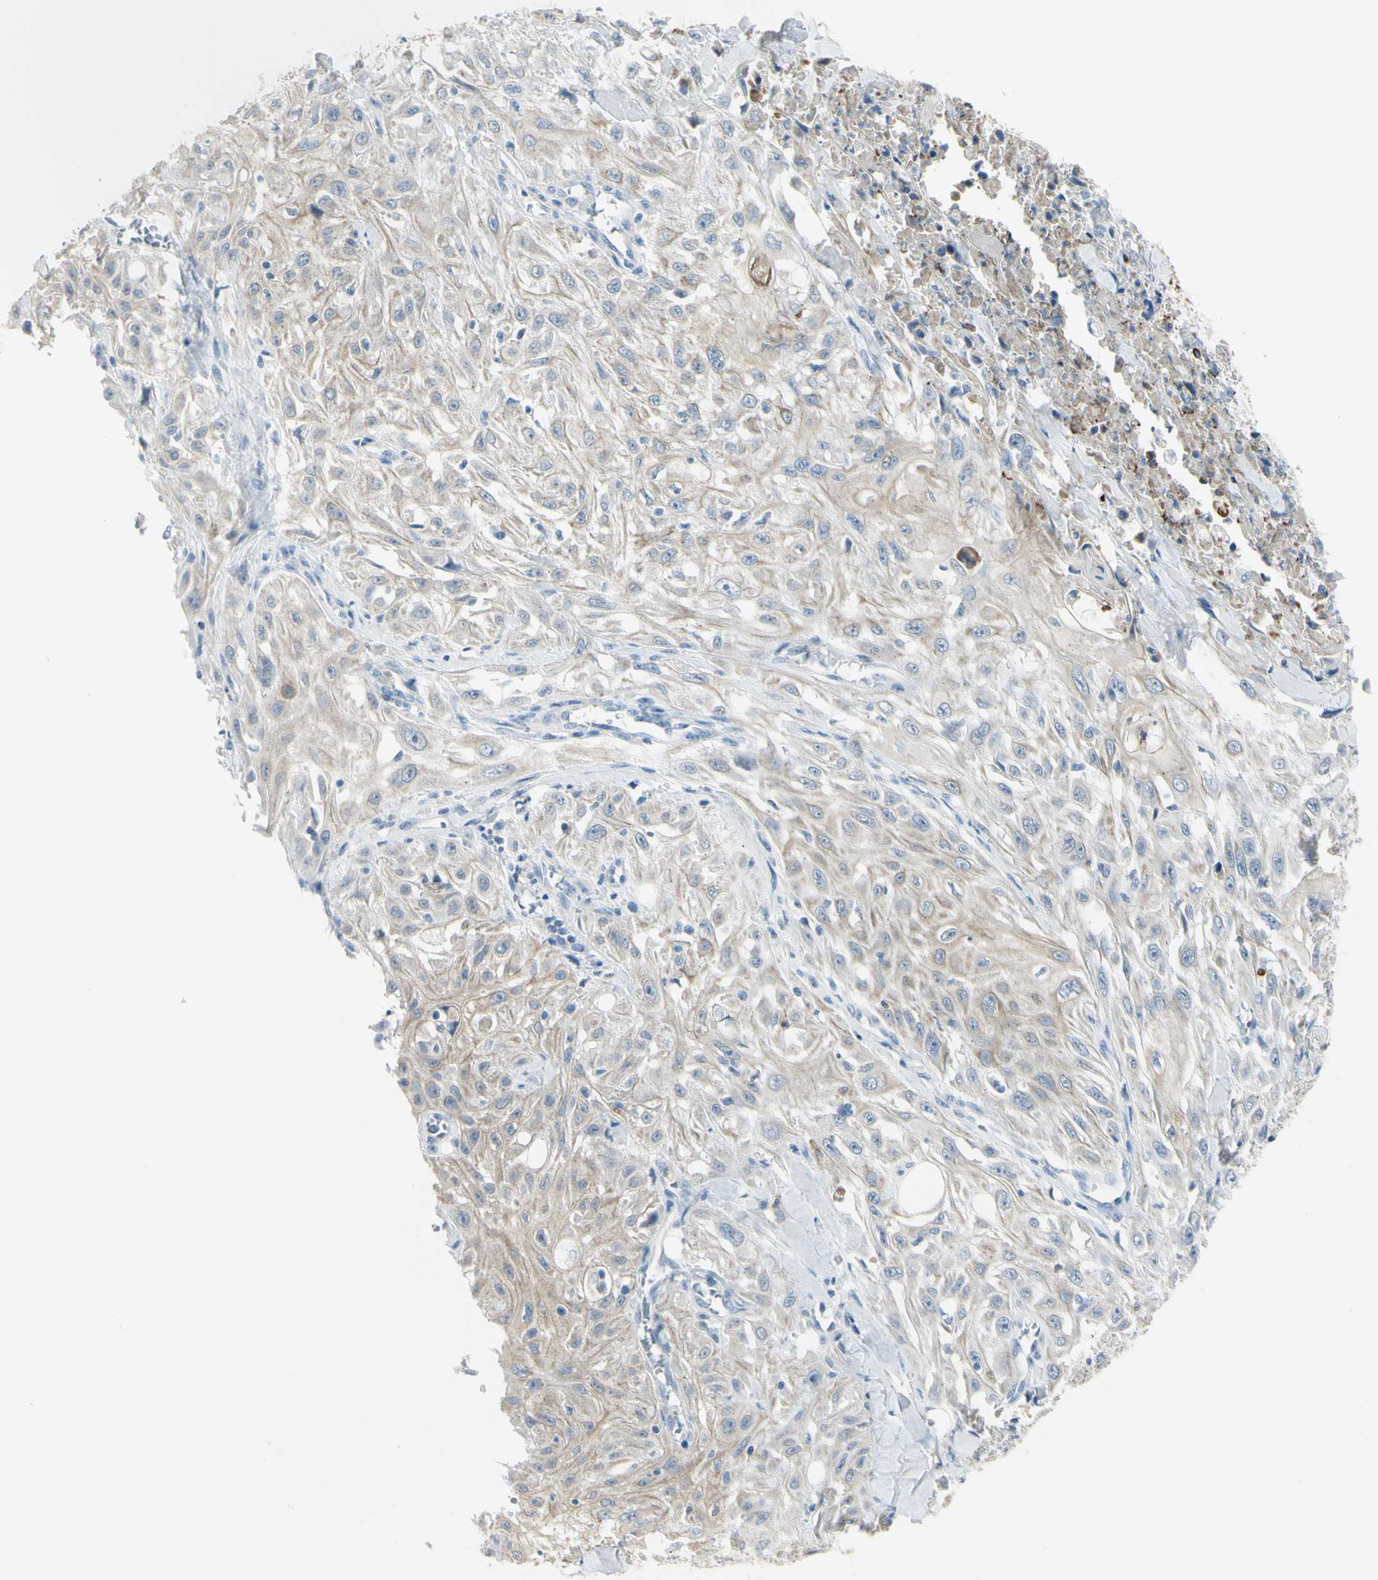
{"staining": {"intensity": "weak", "quantity": ">75%", "location": "cytoplasmic/membranous"}, "tissue": "skin cancer", "cell_type": "Tumor cells", "image_type": "cancer", "snomed": [{"axis": "morphology", "description": "Squamous cell carcinoma, NOS"}, {"axis": "morphology", "description": "Squamous cell carcinoma, metastatic, NOS"}, {"axis": "topography", "description": "Skin"}, {"axis": "topography", "description": "Lymph node"}], "caption": "Immunohistochemistry of human skin metastatic squamous cell carcinoma exhibits low levels of weak cytoplasmic/membranous expression in approximately >75% of tumor cells.", "gene": "ZNF557", "patient": {"sex": "male", "age": 75}}